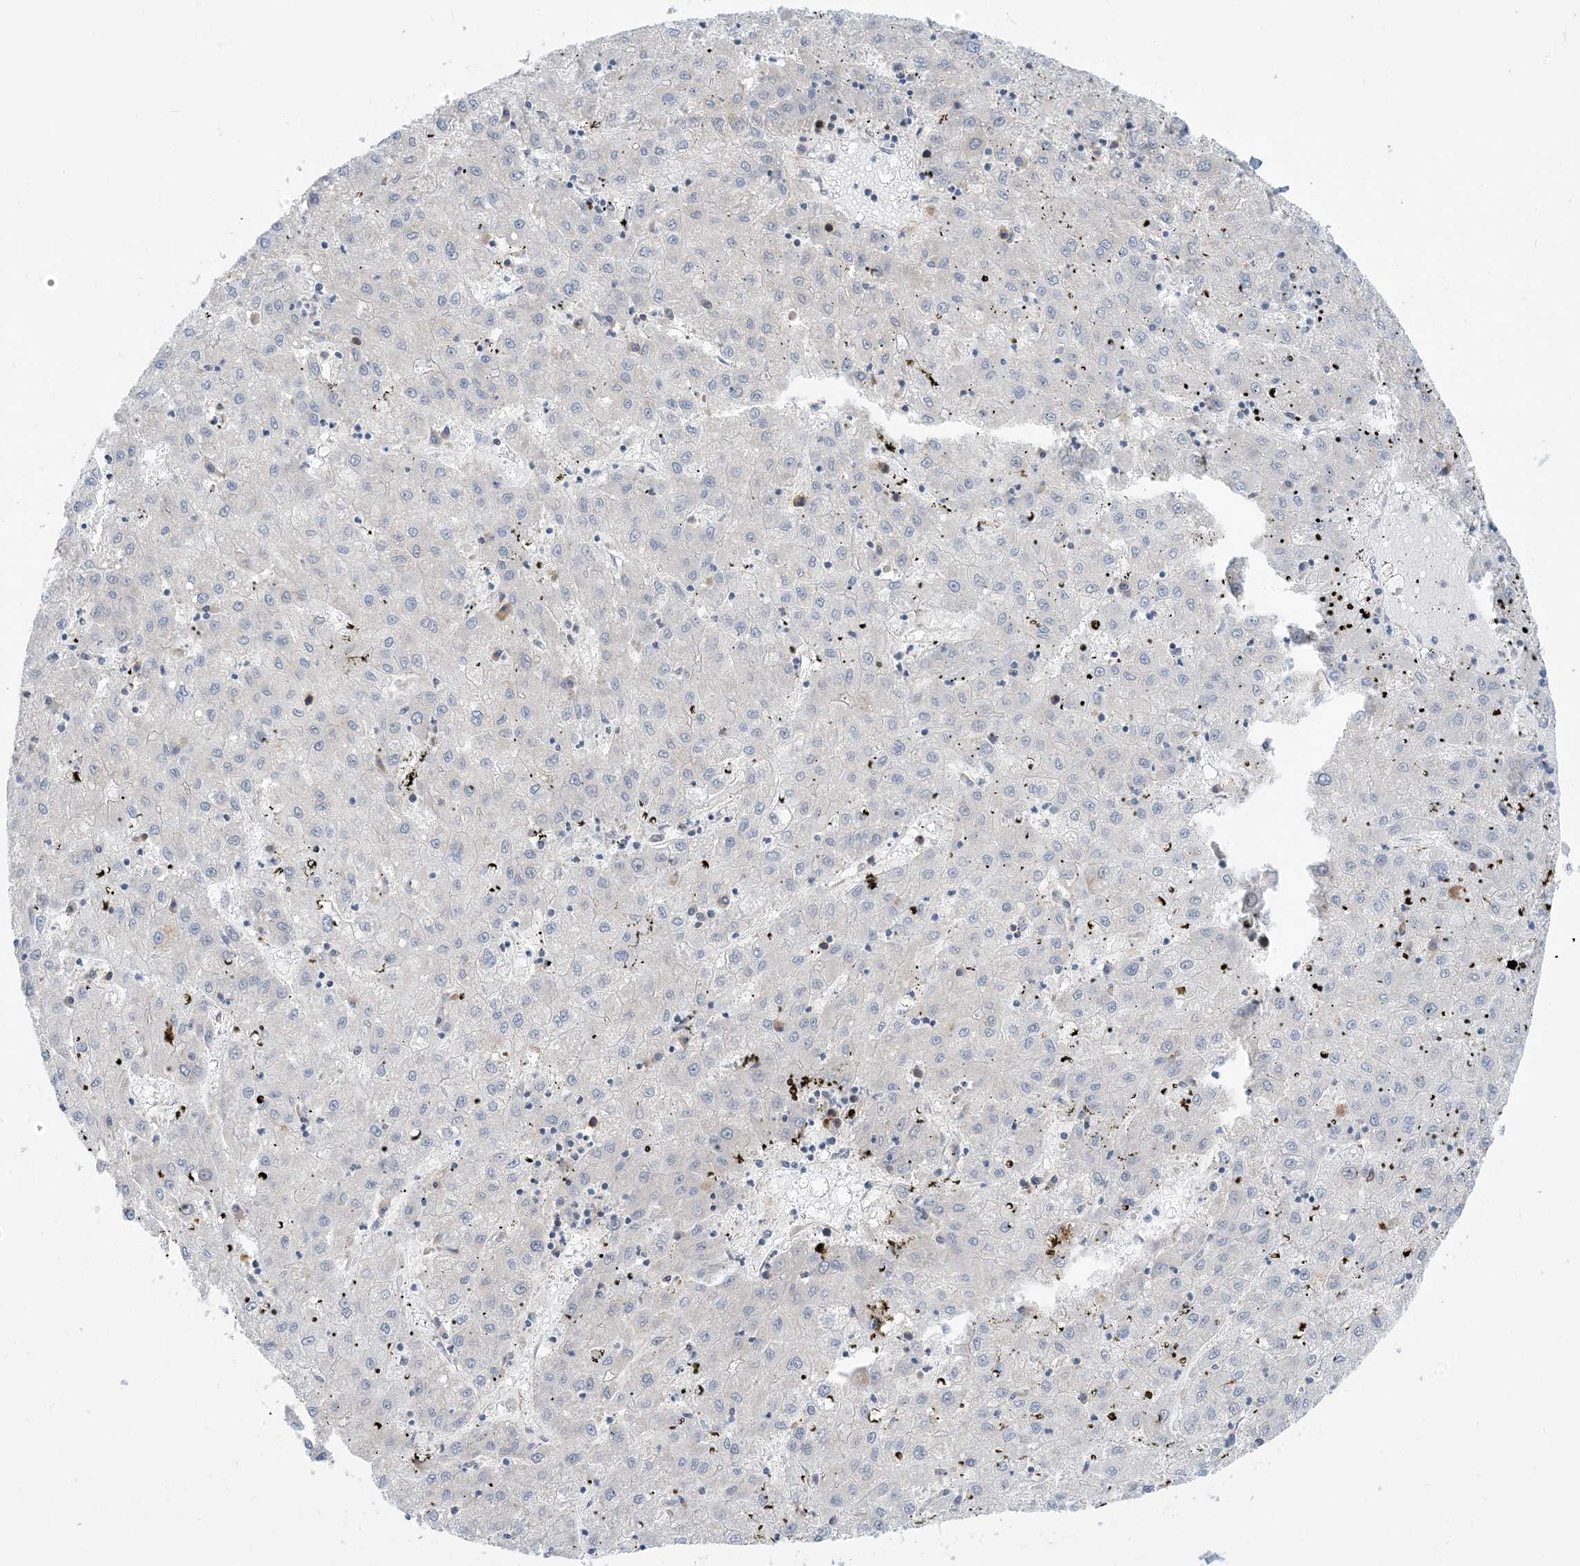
{"staining": {"intensity": "negative", "quantity": "none", "location": "none"}, "tissue": "liver cancer", "cell_type": "Tumor cells", "image_type": "cancer", "snomed": [{"axis": "morphology", "description": "Carcinoma, Hepatocellular, NOS"}, {"axis": "topography", "description": "Liver"}], "caption": "Tumor cells show no significant expression in liver cancer.", "gene": "AOC1", "patient": {"sex": "male", "age": 72}}